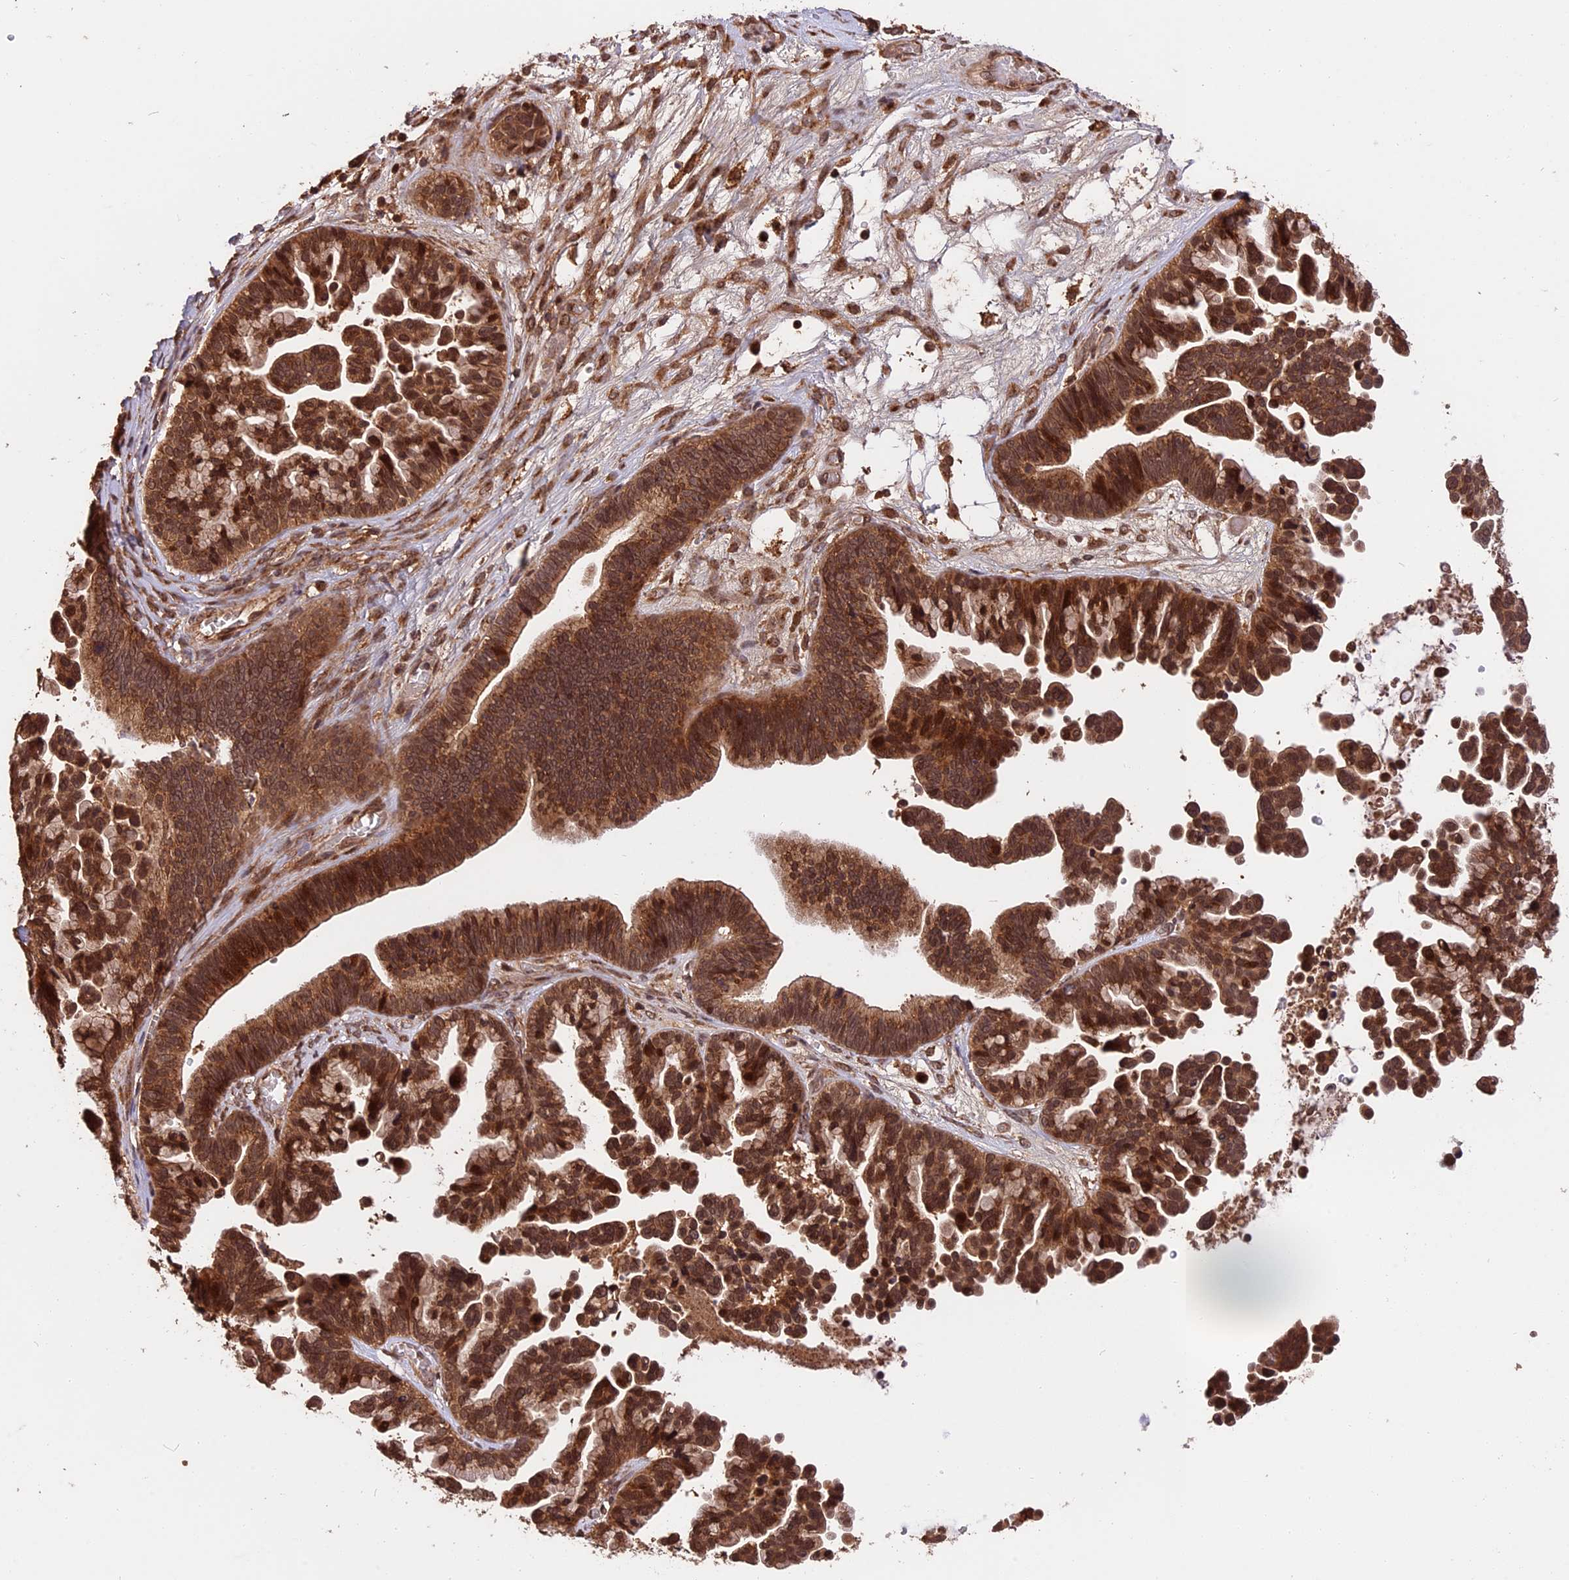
{"staining": {"intensity": "strong", "quantity": ">75%", "location": "cytoplasmic/membranous,nuclear"}, "tissue": "ovarian cancer", "cell_type": "Tumor cells", "image_type": "cancer", "snomed": [{"axis": "morphology", "description": "Cystadenocarcinoma, serous, NOS"}, {"axis": "topography", "description": "Ovary"}], "caption": "Protein staining of ovarian cancer tissue displays strong cytoplasmic/membranous and nuclear expression in about >75% of tumor cells.", "gene": "ESCO1", "patient": {"sex": "female", "age": 56}}